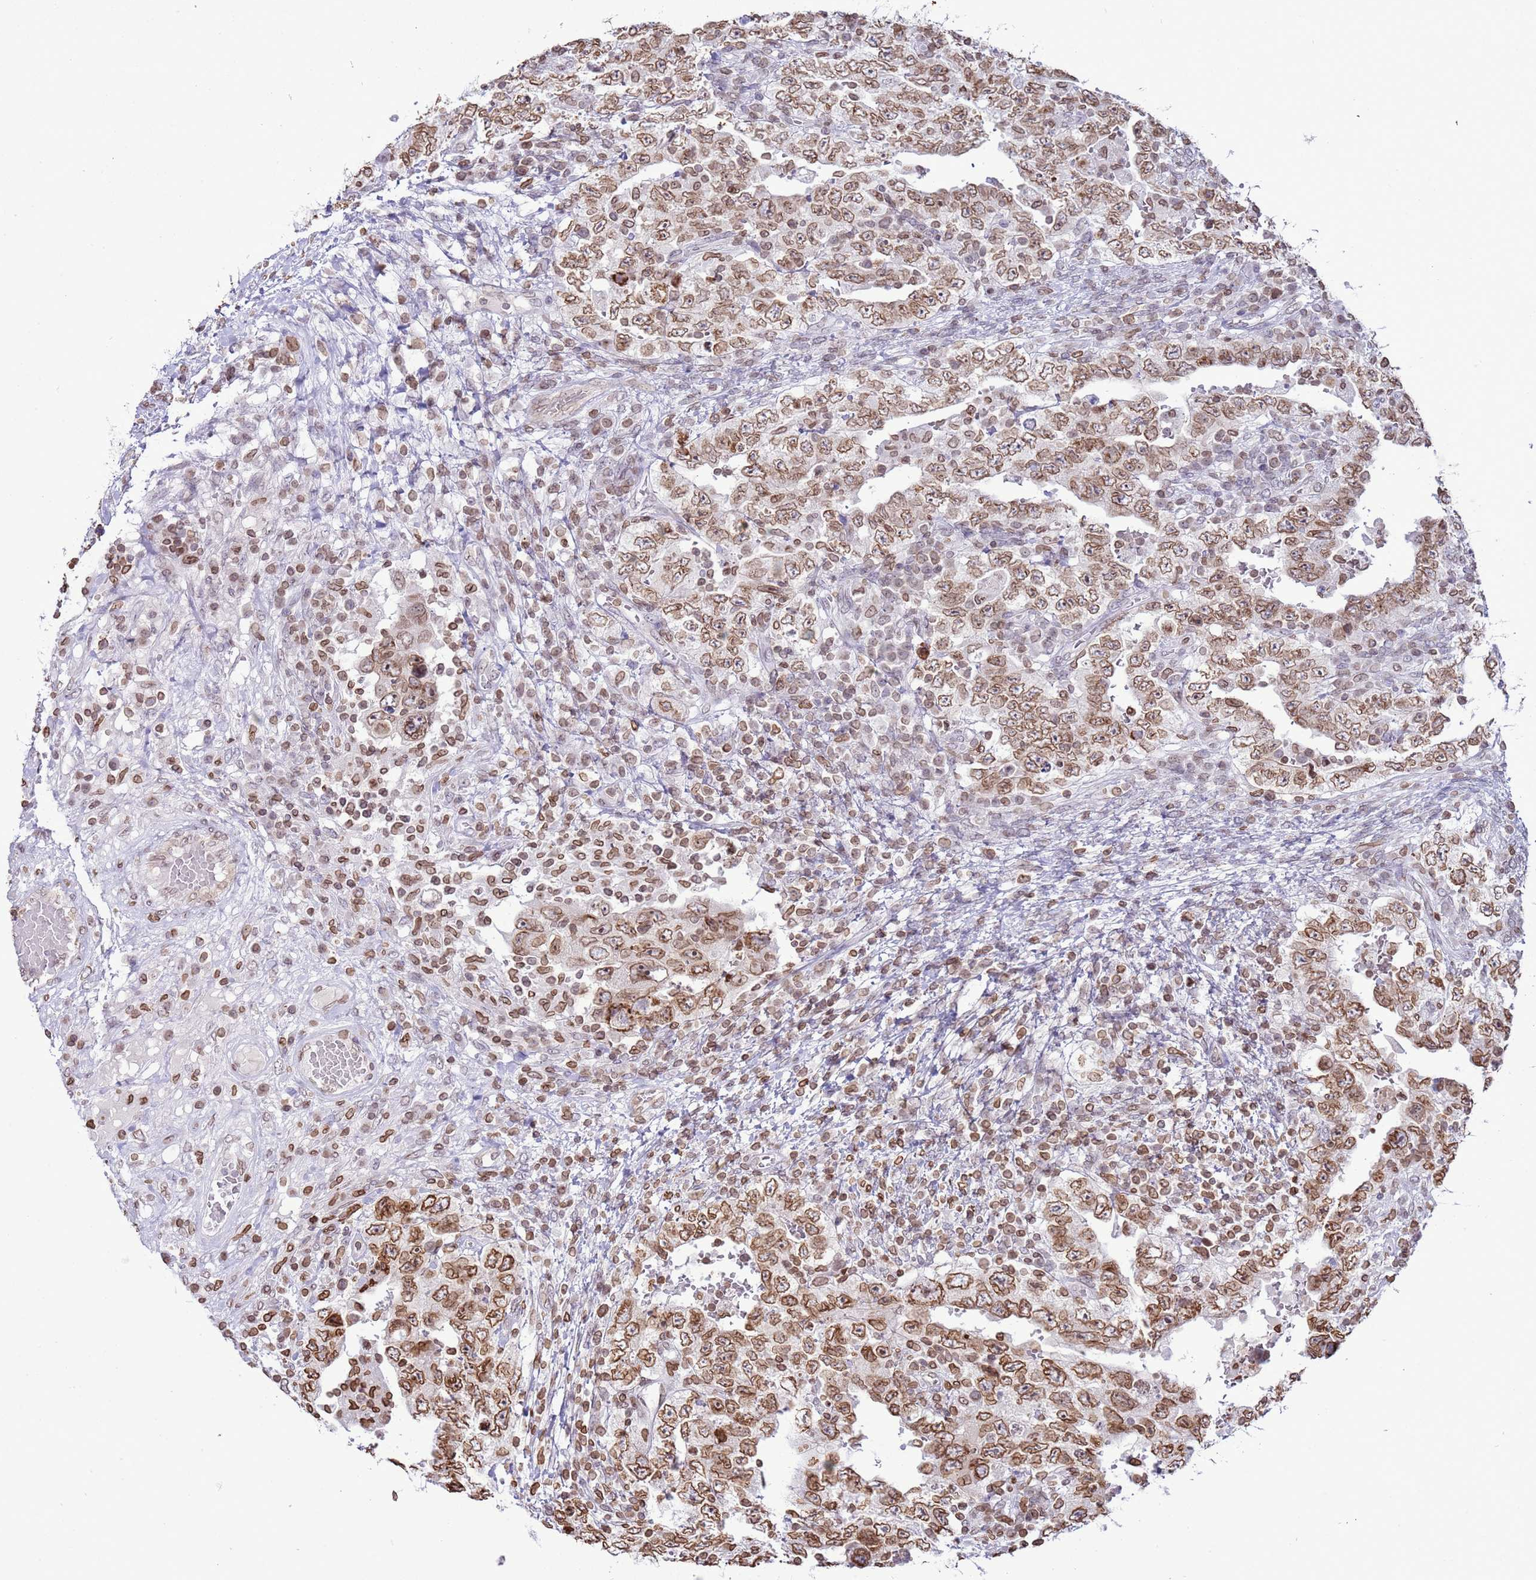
{"staining": {"intensity": "moderate", "quantity": ">75%", "location": "cytoplasmic/membranous,nuclear"}, "tissue": "testis cancer", "cell_type": "Tumor cells", "image_type": "cancer", "snomed": [{"axis": "morphology", "description": "Carcinoma, Embryonal, NOS"}, {"axis": "topography", "description": "Testis"}], "caption": "This photomicrograph shows immunohistochemistry (IHC) staining of human testis embryonal carcinoma, with medium moderate cytoplasmic/membranous and nuclear positivity in about >75% of tumor cells.", "gene": "DHX37", "patient": {"sex": "male", "age": 26}}